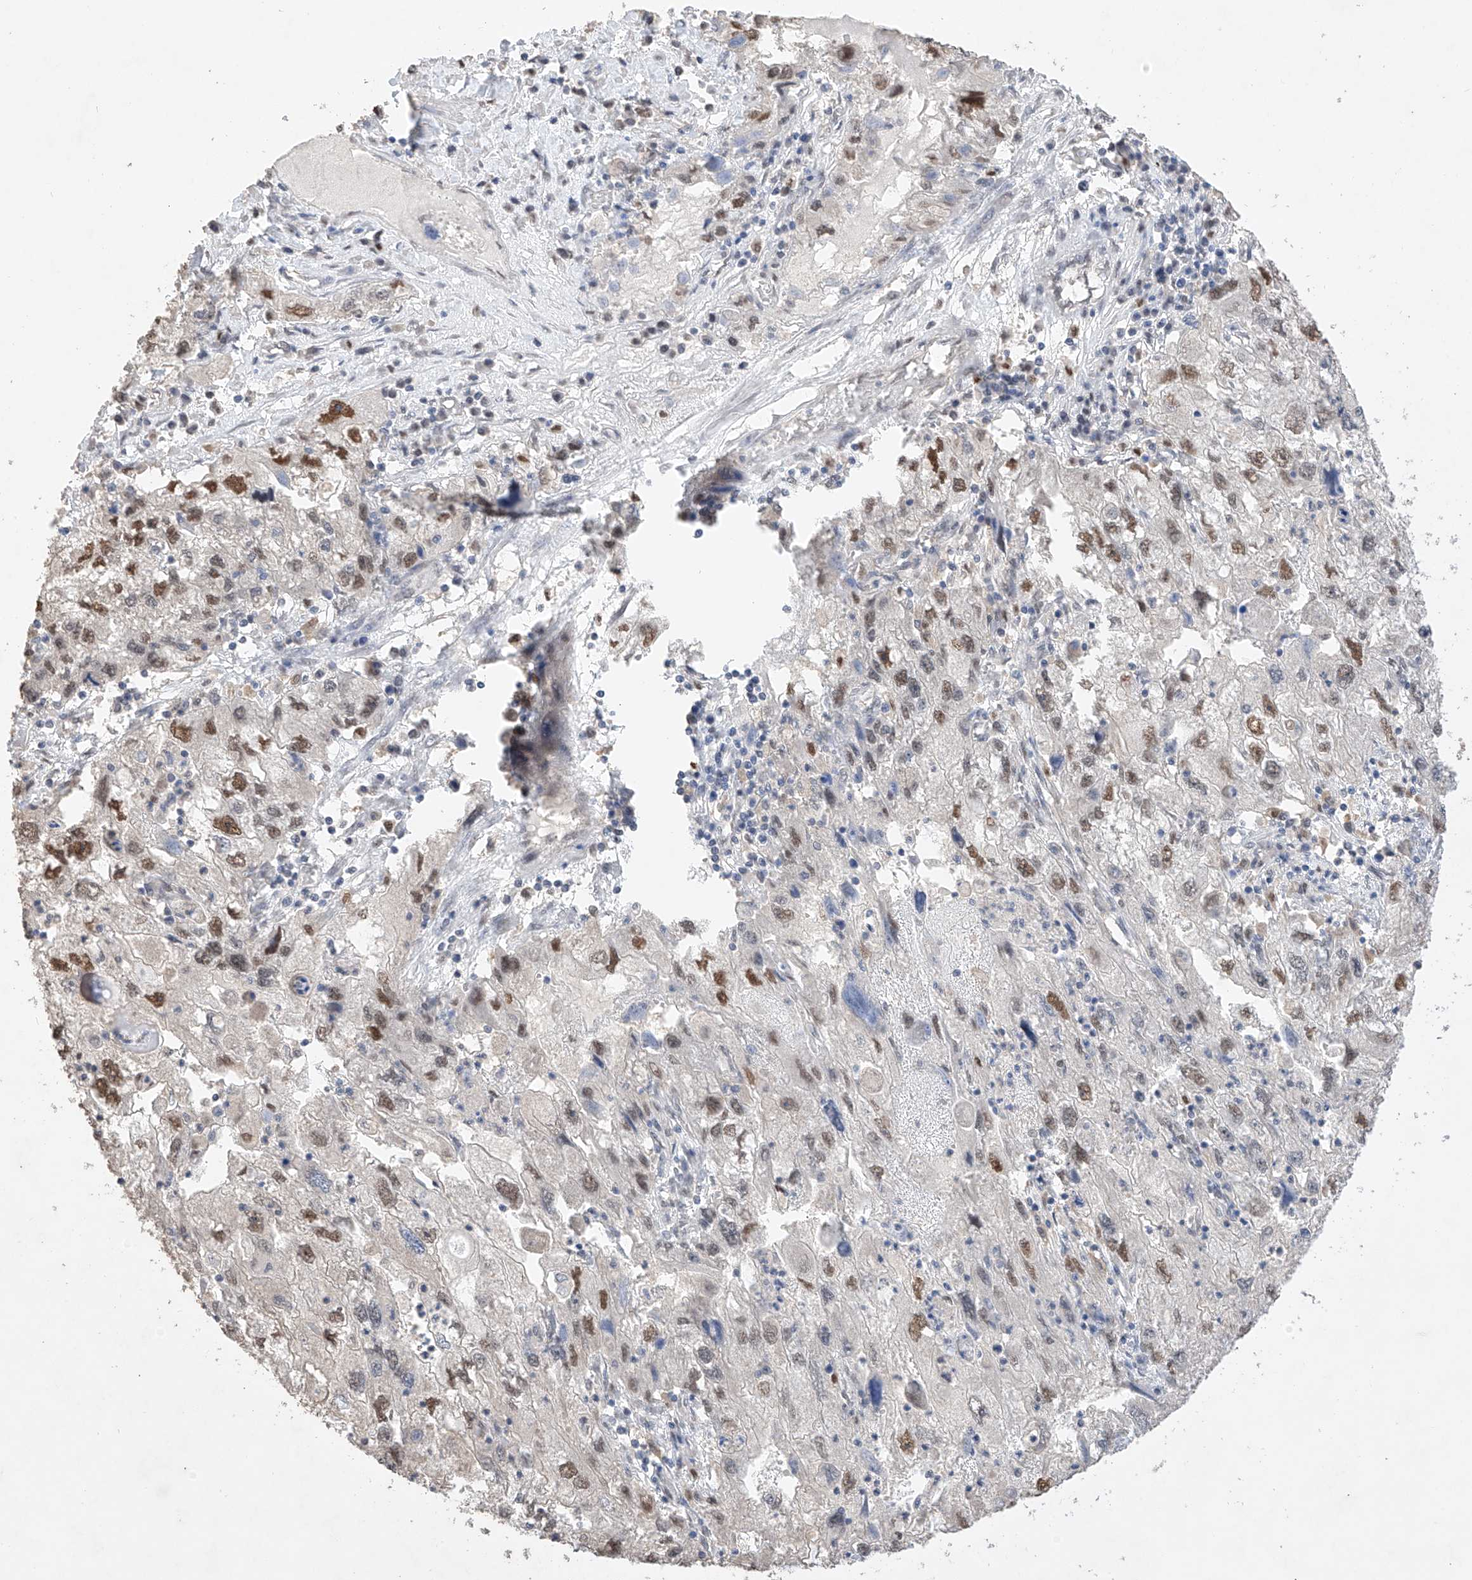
{"staining": {"intensity": "moderate", "quantity": "25%-75%", "location": "nuclear"}, "tissue": "endometrial cancer", "cell_type": "Tumor cells", "image_type": "cancer", "snomed": [{"axis": "morphology", "description": "Adenocarcinoma, NOS"}, {"axis": "topography", "description": "Endometrium"}], "caption": "Immunohistochemistry histopathology image of neoplastic tissue: human endometrial adenocarcinoma stained using immunohistochemistry demonstrates medium levels of moderate protein expression localized specifically in the nuclear of tumor cells, appearing as a nuclear brown color.", "gene": "APIP", "patient": {"sex": "female", "age": 49}}